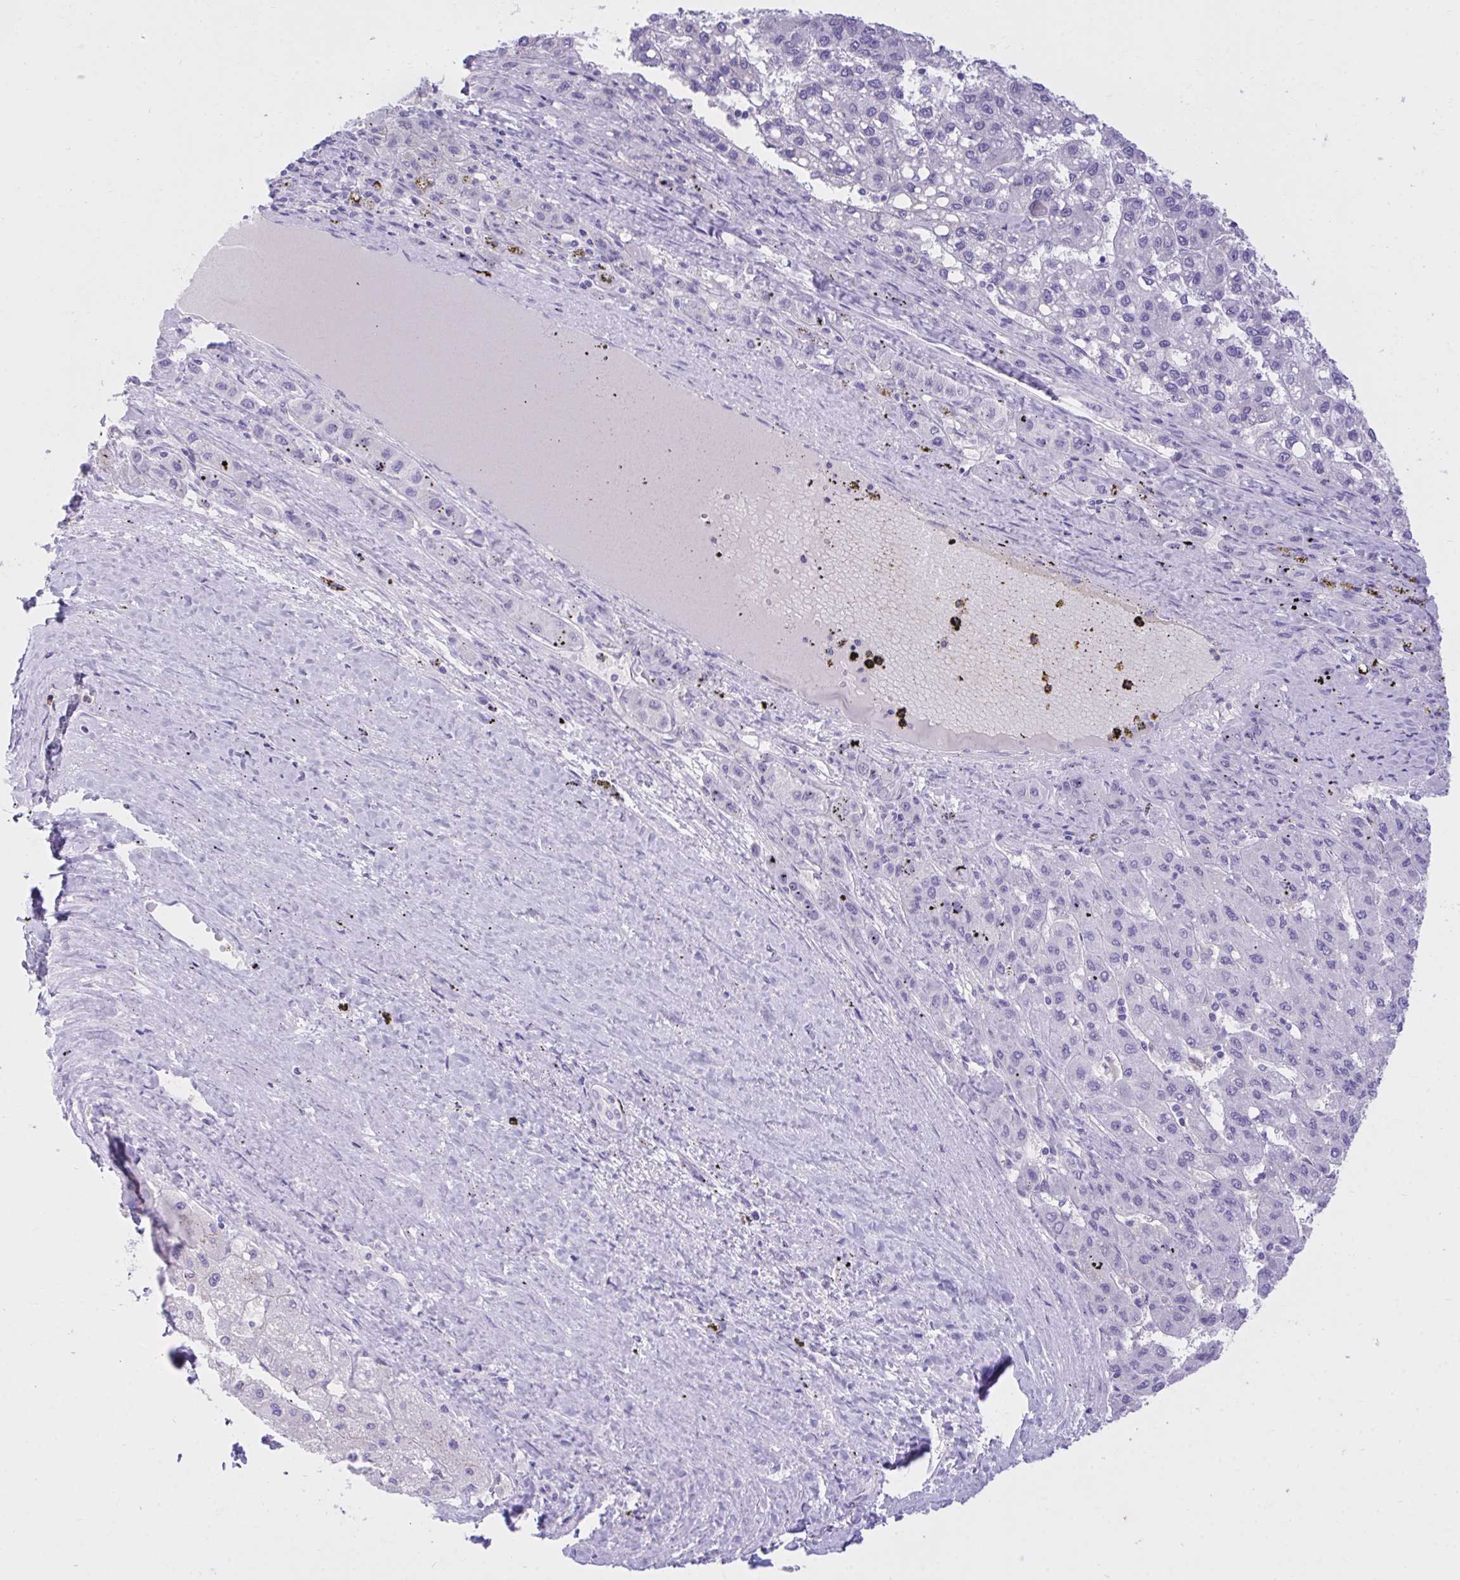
{"staining": {"intensity": "negative", "quantity": "none", "location": "none"}, "tissue": "liver cancer", "cell_type": "Tumor cells", "image_type": "cancer", "snomed": [{"axis": "morphology", "description": "Carcinoma, Hepatocellular, NOS"}, {"axis": "topography", "description": "Liver"}], "caption": "Protein analysis of hepatocellular carcinoma (liver) demonstrates no significant expression in tumor cells.", "gene": "PGM2L1", "patient": {"sex": "female", "age": 82}}